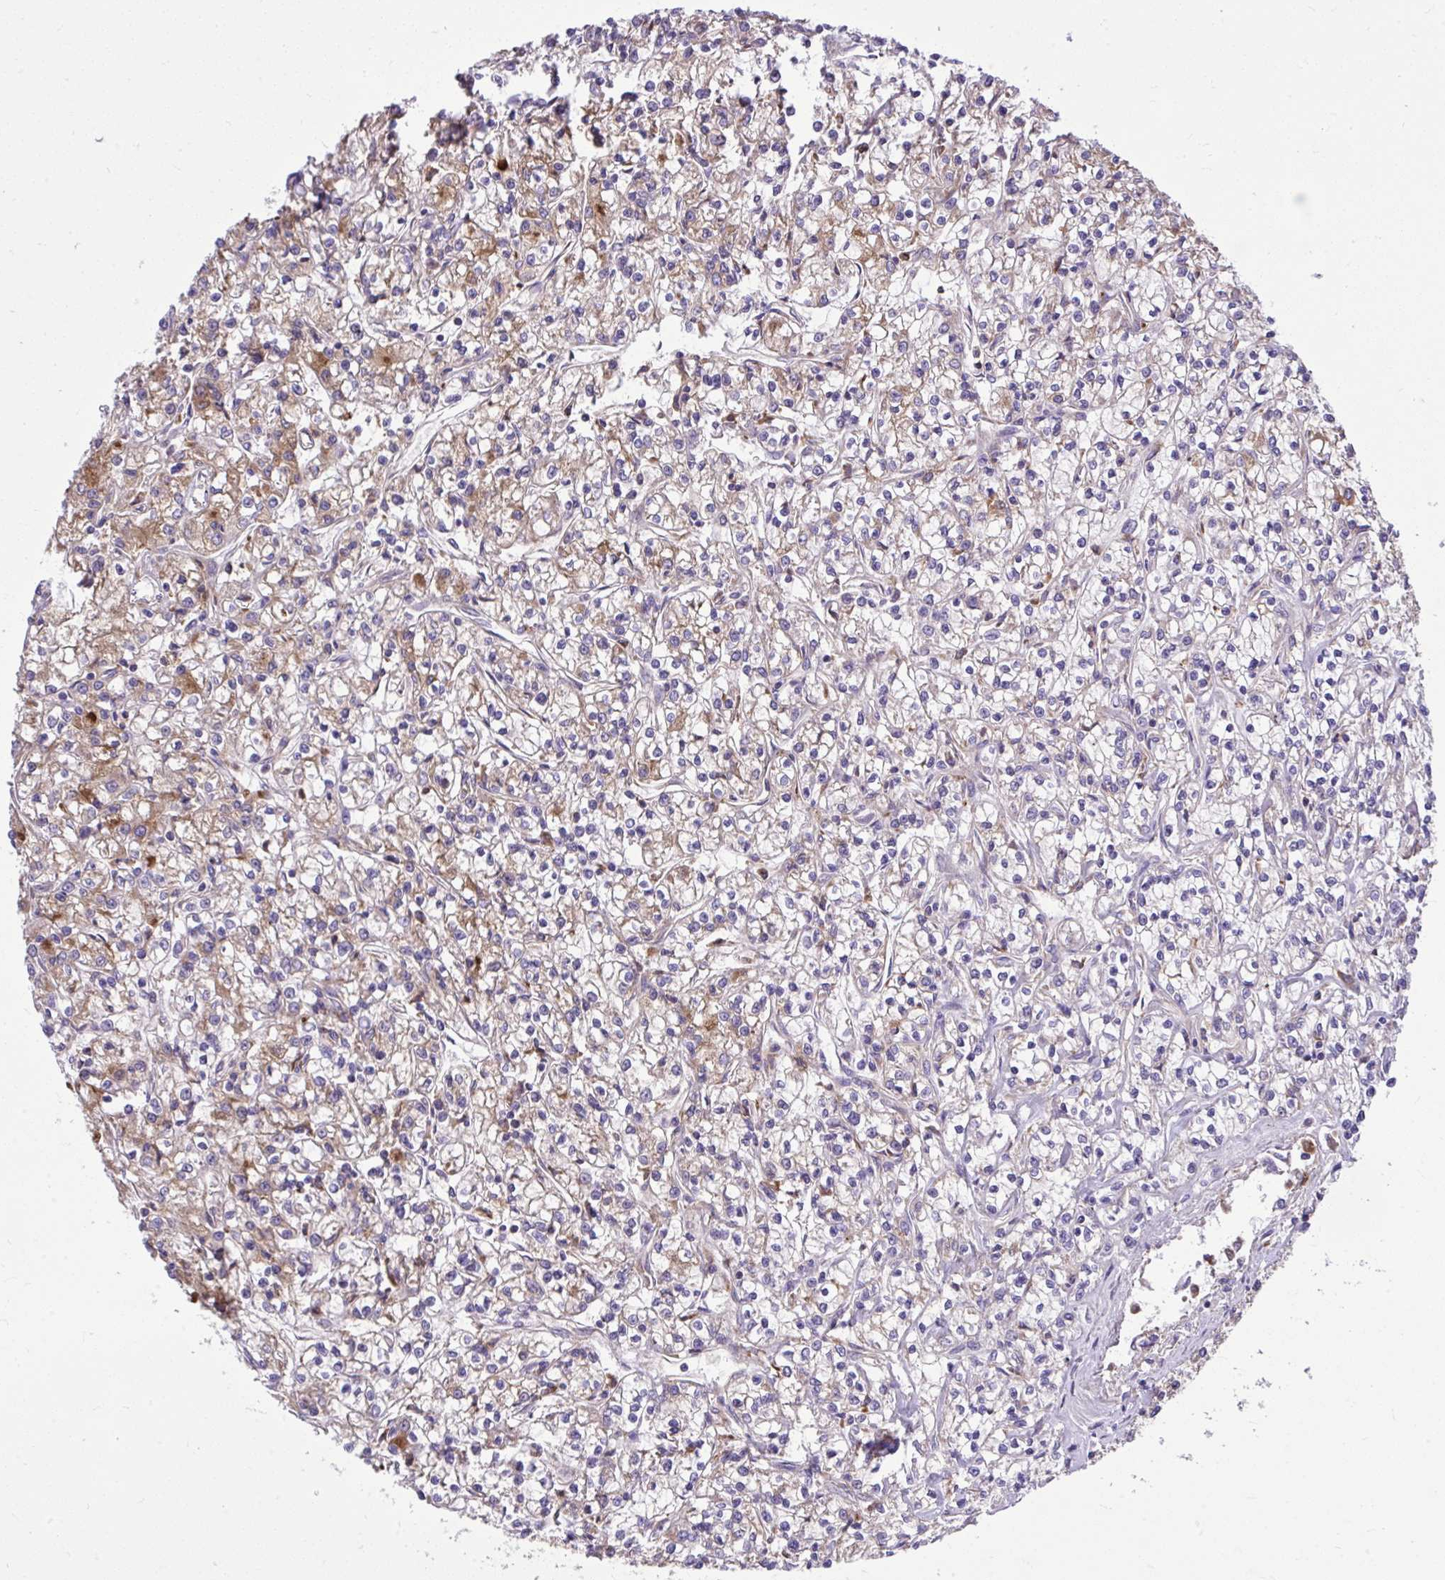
{"staining": {"intensity": "weak", "quantity": "<25%", "location": "cytoplasmic/membranous"}, "tissue": "renal cancer", "cell_type": "Tumor cells", "image_type": "cancer", "snomed": [{"axis": "morphology", "description": "Adenocarcinoma, NOS"}, {"axis": "topography", "description": "Kidney"}], "caption": "Immunohistochemistry (IHC) histopathology image of neoplastic tissue: human adenocarcinoma (renal) stained with DAB (3,3'-diaminobenzidine) displays no significant protein positivity in tumor cells. (DAB immunohistochemistry with hematoxylin counter stain).", "gene": "PAIP2", "patient": {"sex": "female", "age": 59}}